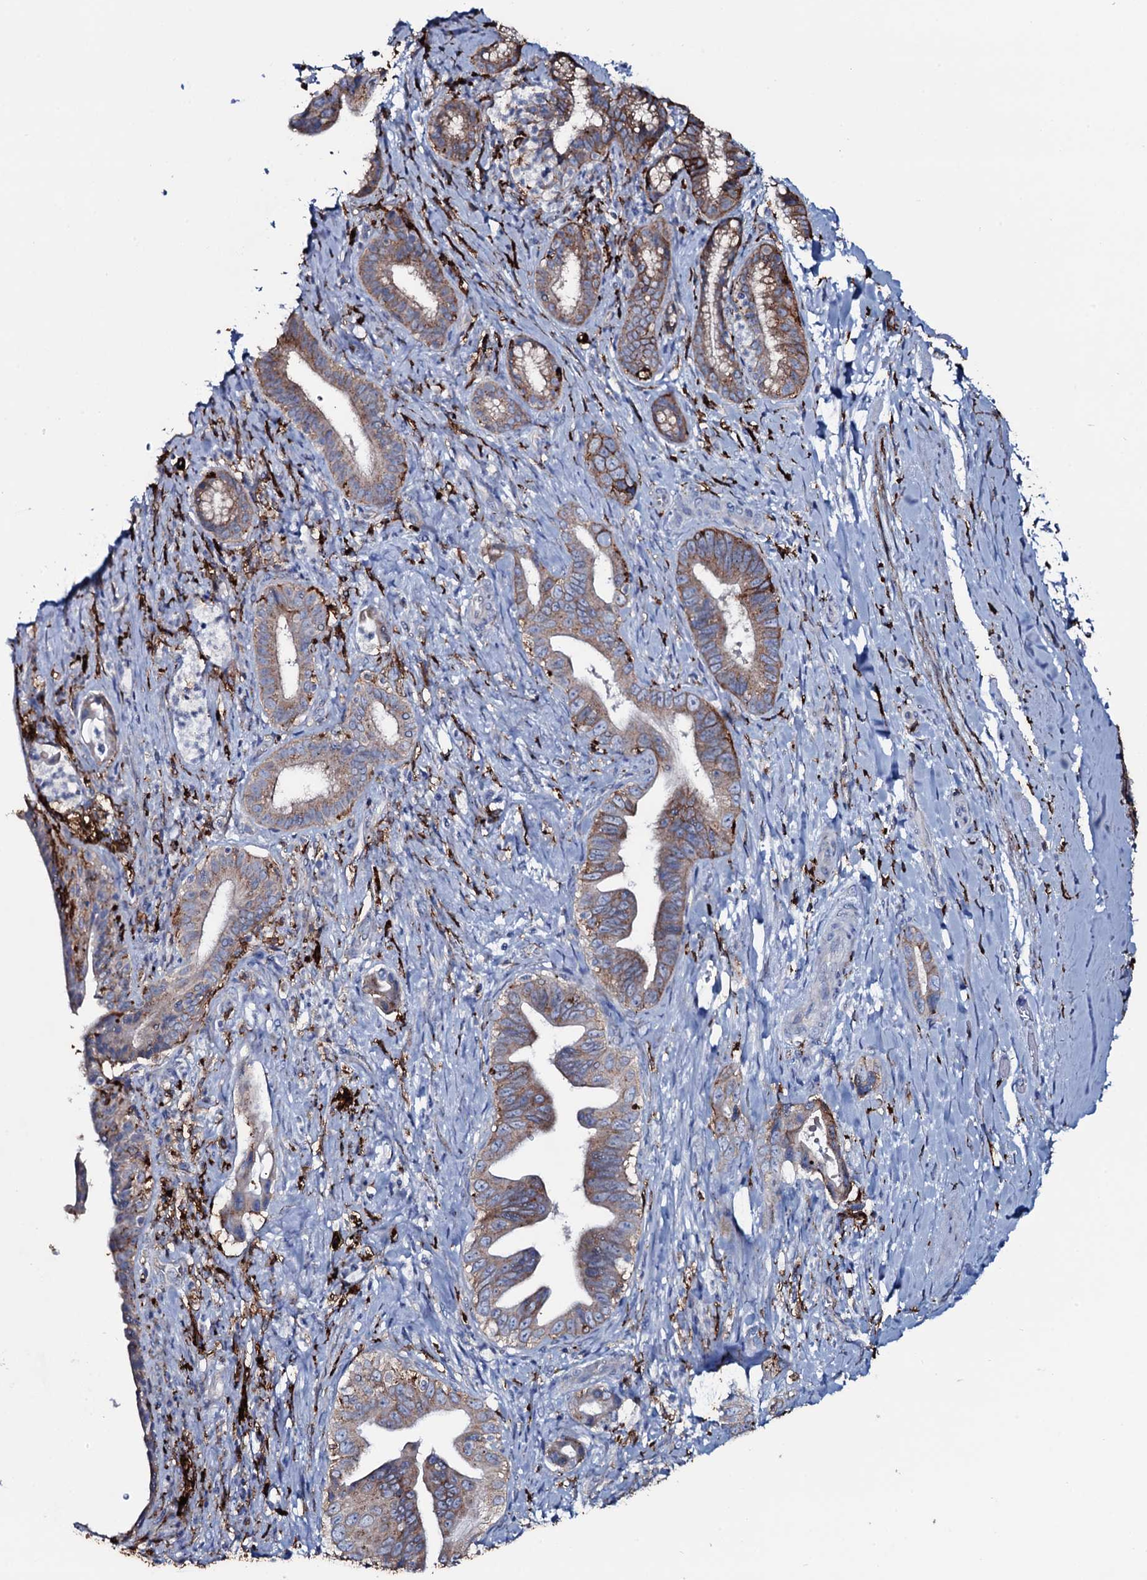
{"staining": {"intensity": "weak", "quantity": ">75%", "location": "cytoplasmic/membranous"}, "tissue": "pancreatic cancer", "cell_type": "Tumor cells", "image_type": "cancer", "snomed": [{"axis": "morphology", "description": "Adenocarcinoma, NOS"}, {"axis": "topography", "description": "Pancreas"}], "caption": "This micrograph displays adenocarcinoma (pancreatic) stained with immunohistochemistry to label a protein in brown. The cytoplasmic/membranous of tumor cells show weak positivity for the protein. Nuclei are counter-stained blue.", "gene": "OSBPL2", "patient": {"sex": "female", "age": 55}}